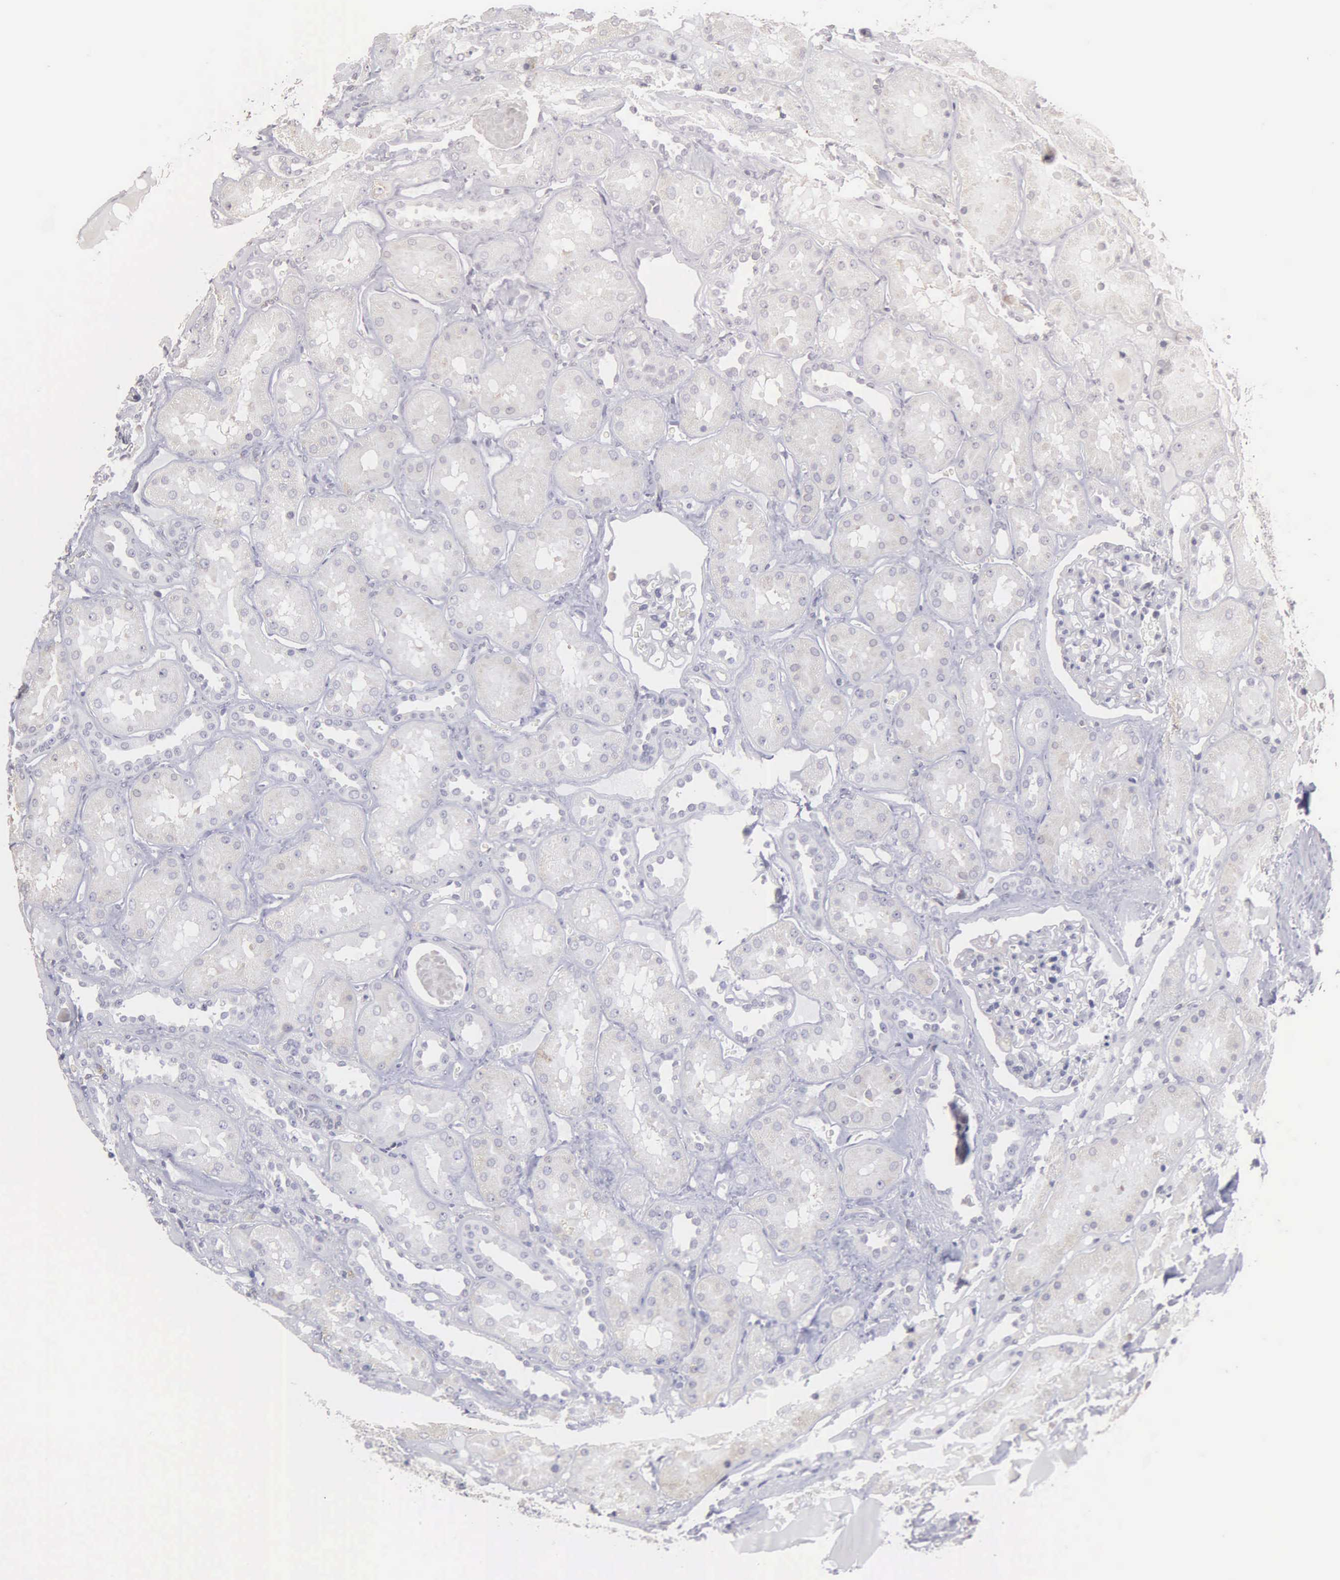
{"staining": {"intensity": "negative", "quantity": "none", "location": "none"}, "tissue": "kidney", "cell_type": "Cells in glomeruli", "image_type": "normal", "snomed": [{"axis": "morphology", "description": "Normal tissue, NOS"}, {"axis": "topography", "description": "Kidney"}, {"axis": "topography", "description": "Urinary bladder"}], "caption": "Immunohistochemistry (IHC) micrograph of benign kidney: kidney stained with DAB exhibits no significant protein expression in cells in glomeruli. (DAB immunohistochemistry (IHC) with hematoxylin counter stain).", "gene": "LIN52", "patient": {"sex": "male", "age": 64}}